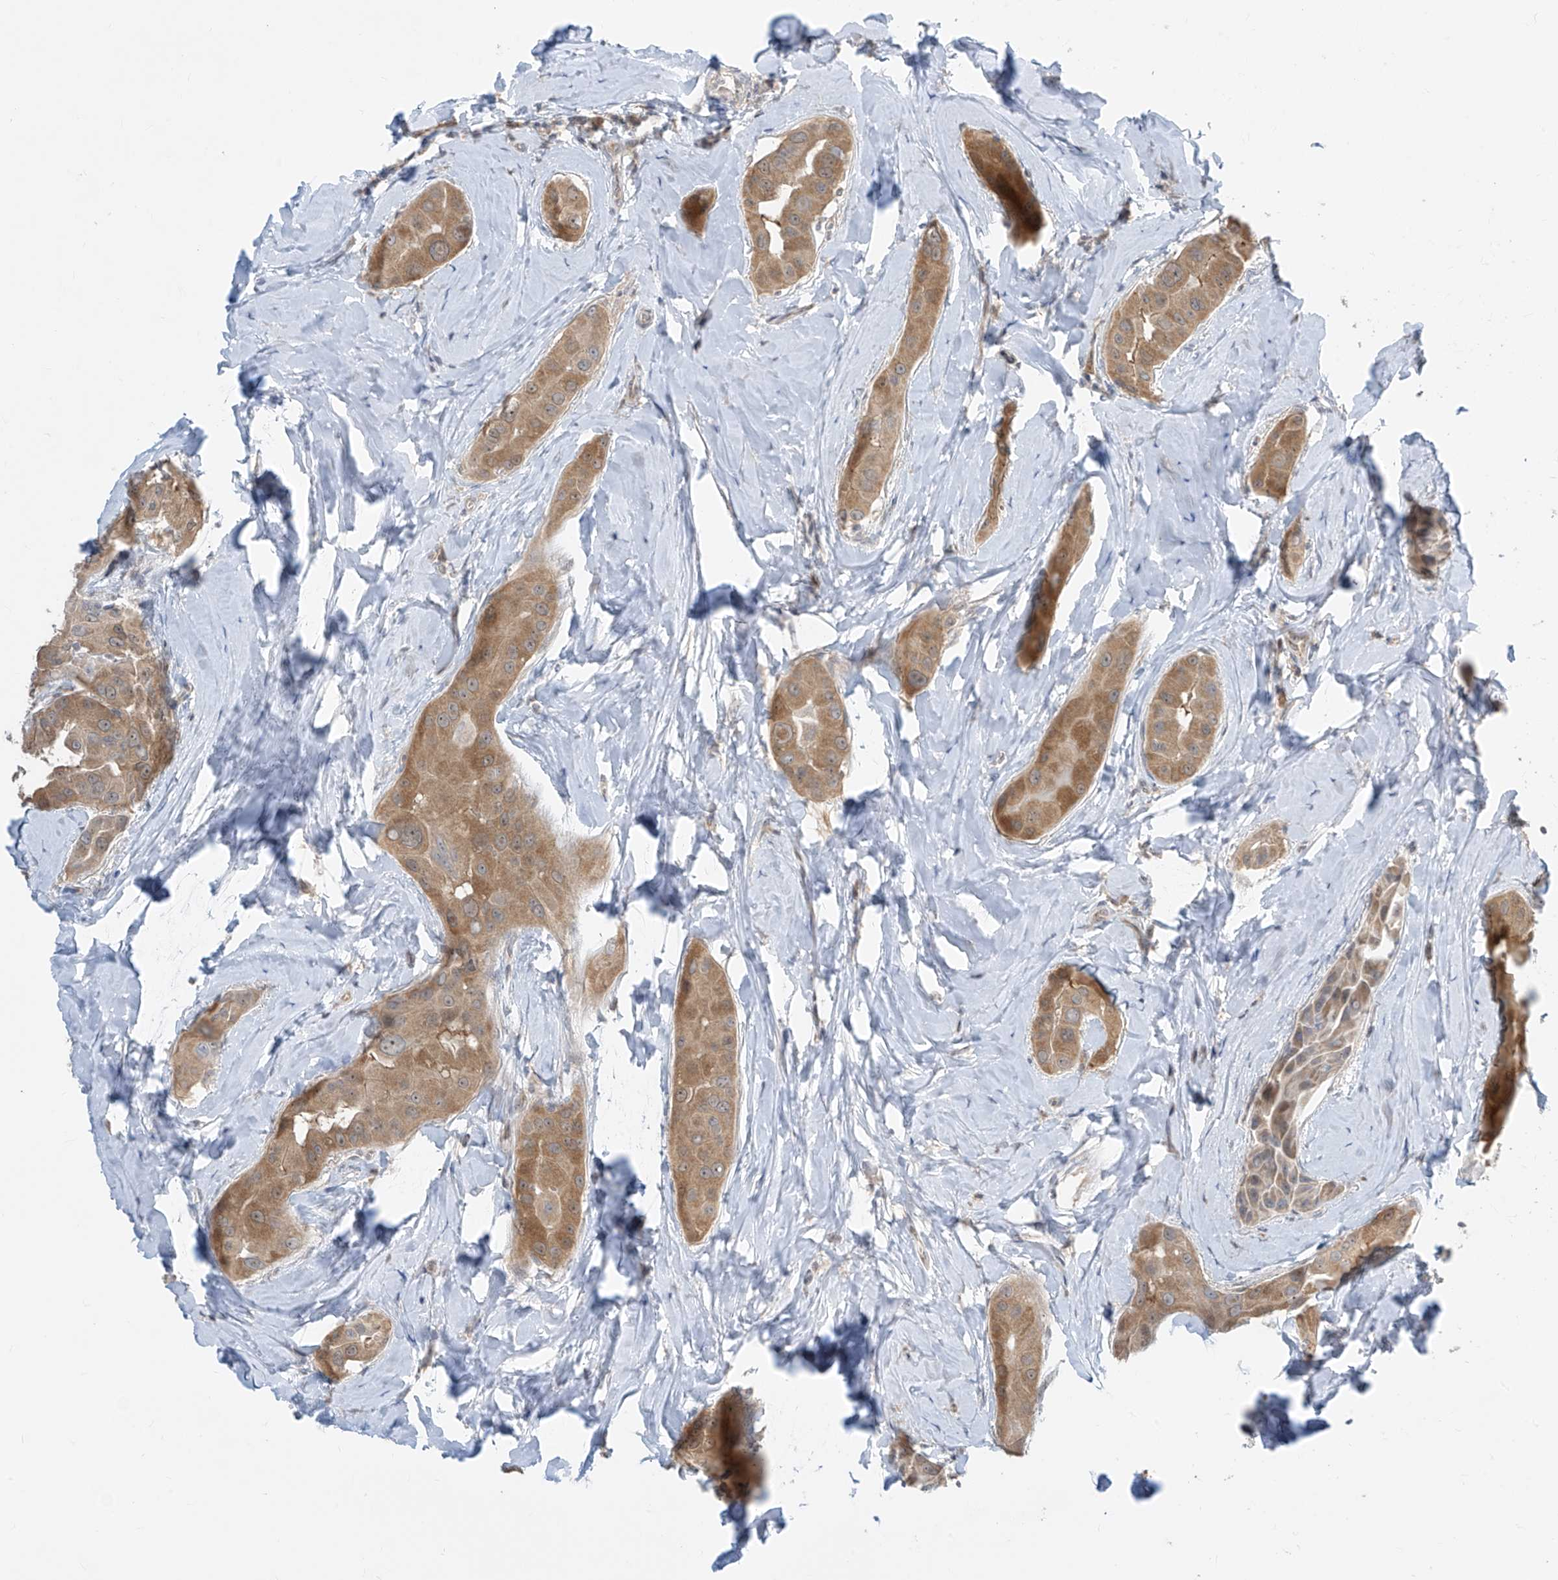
{"staining": {"intensity": "moderate", "quantity": ">75%", "location": "cytoplasmic/membranous"}, "tissue": "thyroid cancer", "cell_type": "Tumor cells", "image_type": "cancer", "snomed": [{"axis": "morphology", "description": "Papillary adenocarcinoma, NOS"}, {"axis": "topography", "description": "Thyroid gland"}], "caption": "About >75% of tumor cells in human thyroid cancer display moderate cytoplasmic/membranous protein positivity as visualized by brown immunohistochemical staining.", "gene": "TTC38", "patient": {"sex": "male", "age": 33}}